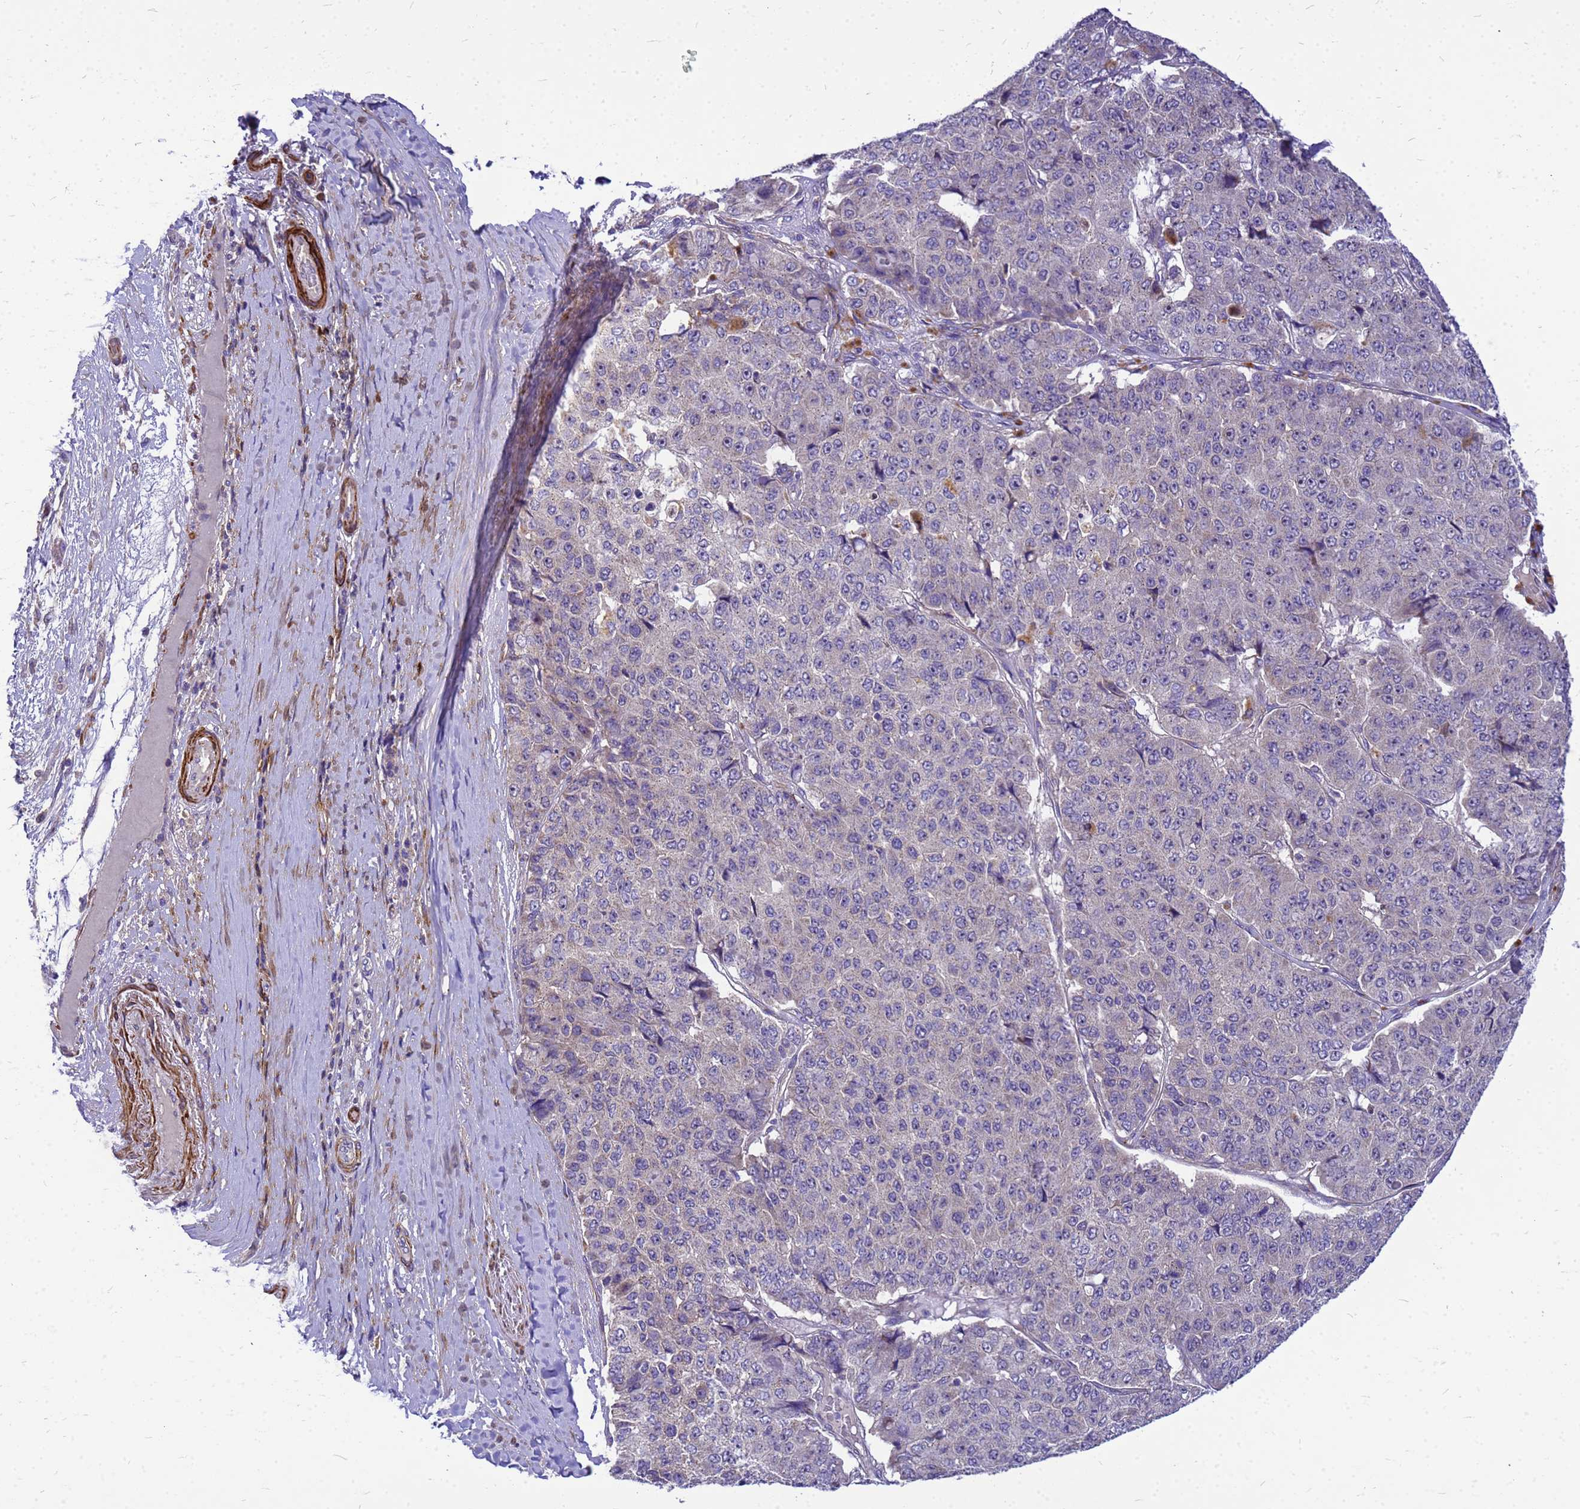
{"staining": {"intensity": "negative", "quantity": "none", "location": "none"}, "tissue": "pancreatic cancer", "cell_type": "Tumor cells", "image_type": "cancer", "snomed": [{"axis": "morphology", "description": "Adenocarcinoma, NOS"}, {"axis": "topography", "description": "Pancreas"}], "caption": "Immunohistochemistry of pancreatic cancer exhibits no positivity in tumor cells.", "gene": "POP7", "patient": {"sex": "male", "age": 50}}